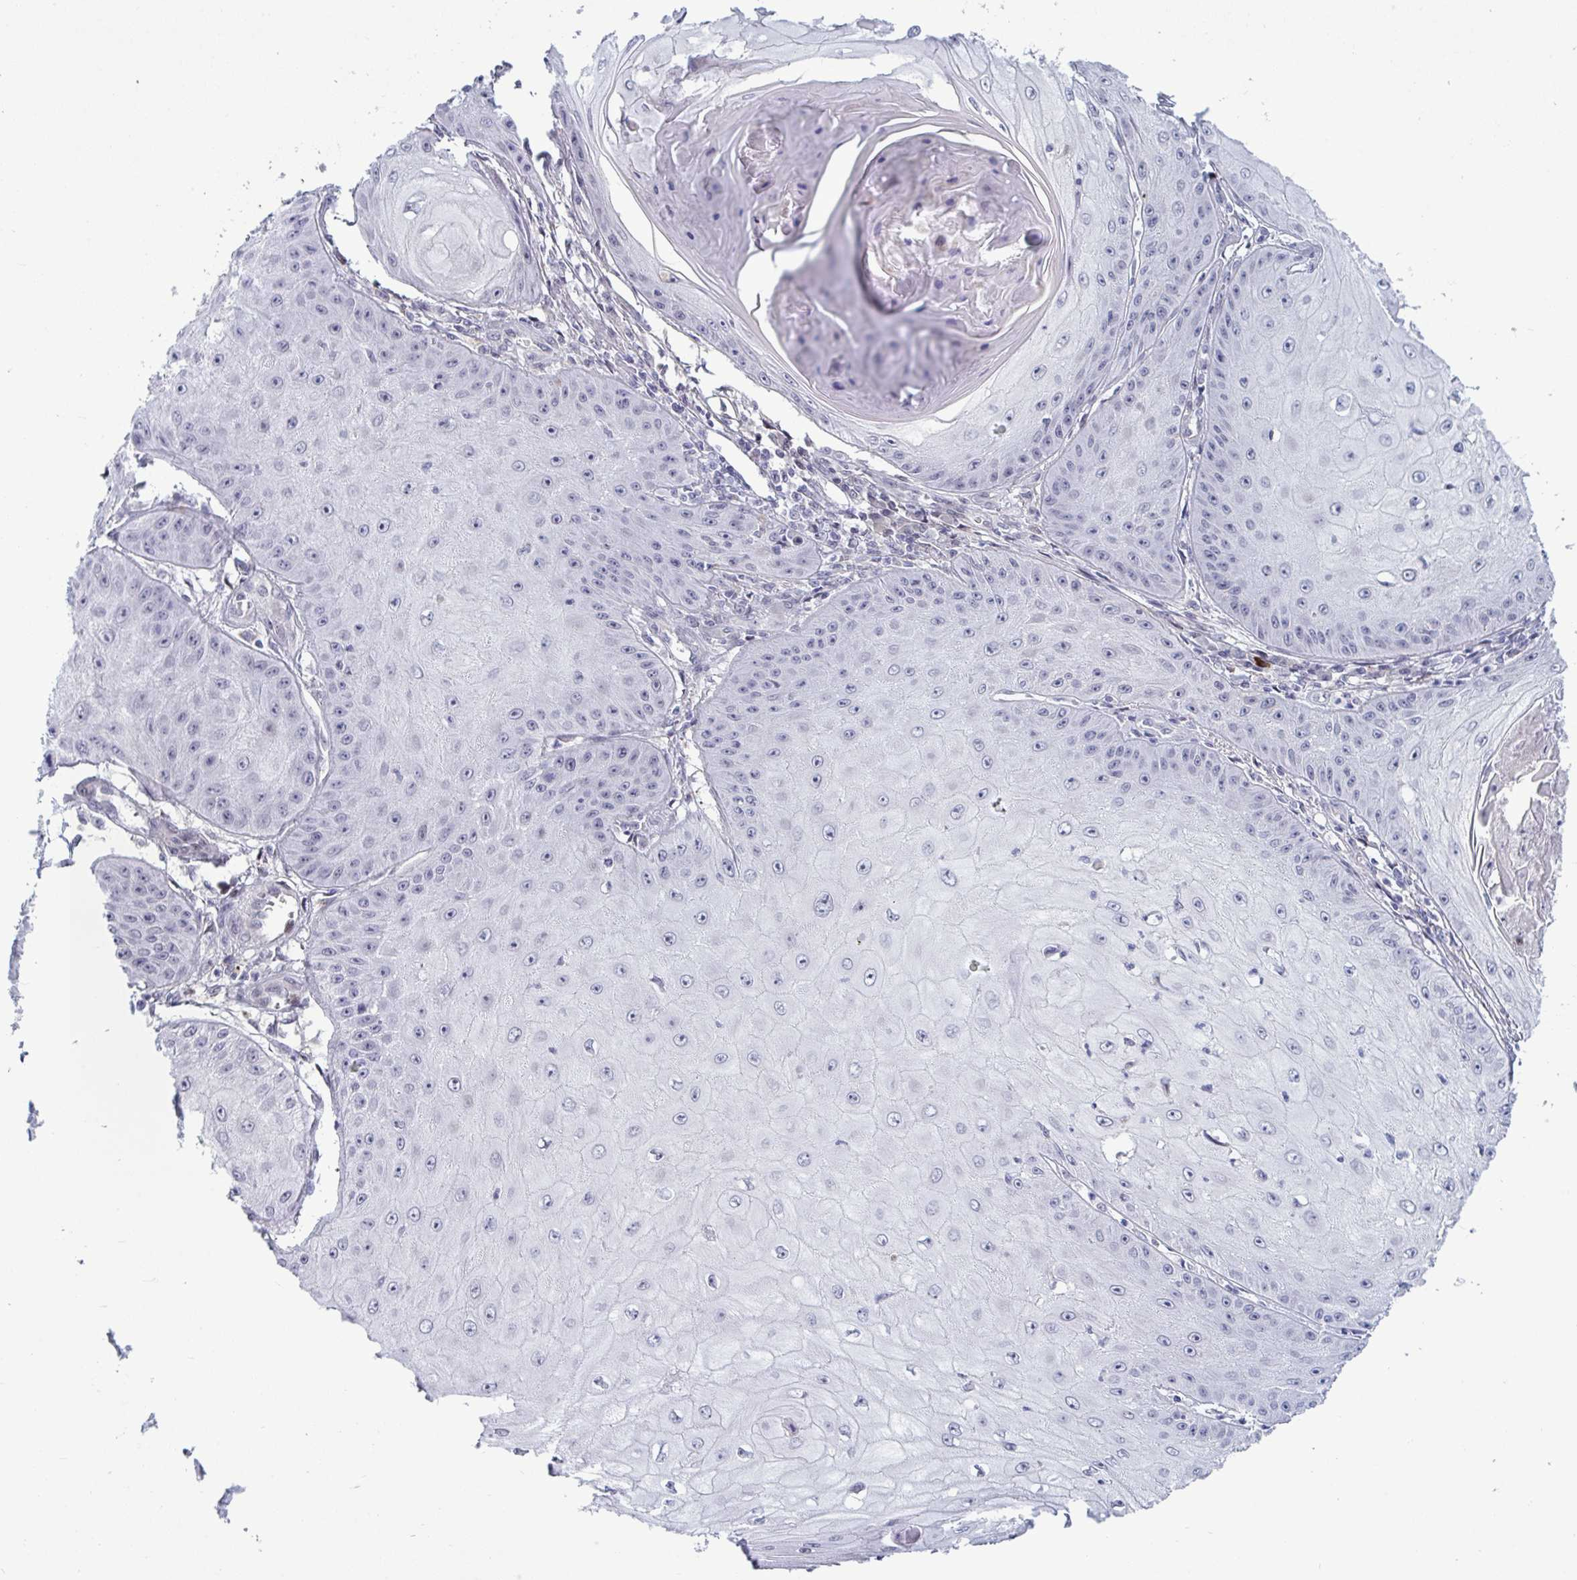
{"staining": {"intensity": "negative", "quantity": "none", "location": "none"}, "tissue": "skin cancer", "cell_type": "Tumor cells", "image_type": "cancer", "snomed": [{"axis": "morphology", "description": "Squamous cell carcinoma, NOS"}, {"axis": "topography", "description": "Skin"}], "caption": "An image of skin cancer (squamous cell carcinoma) stained for a protein demonstrates no brown staining in tumor cells.", "gene": "TCEAL8", "patient": {"sex": "male", "age": 70}}